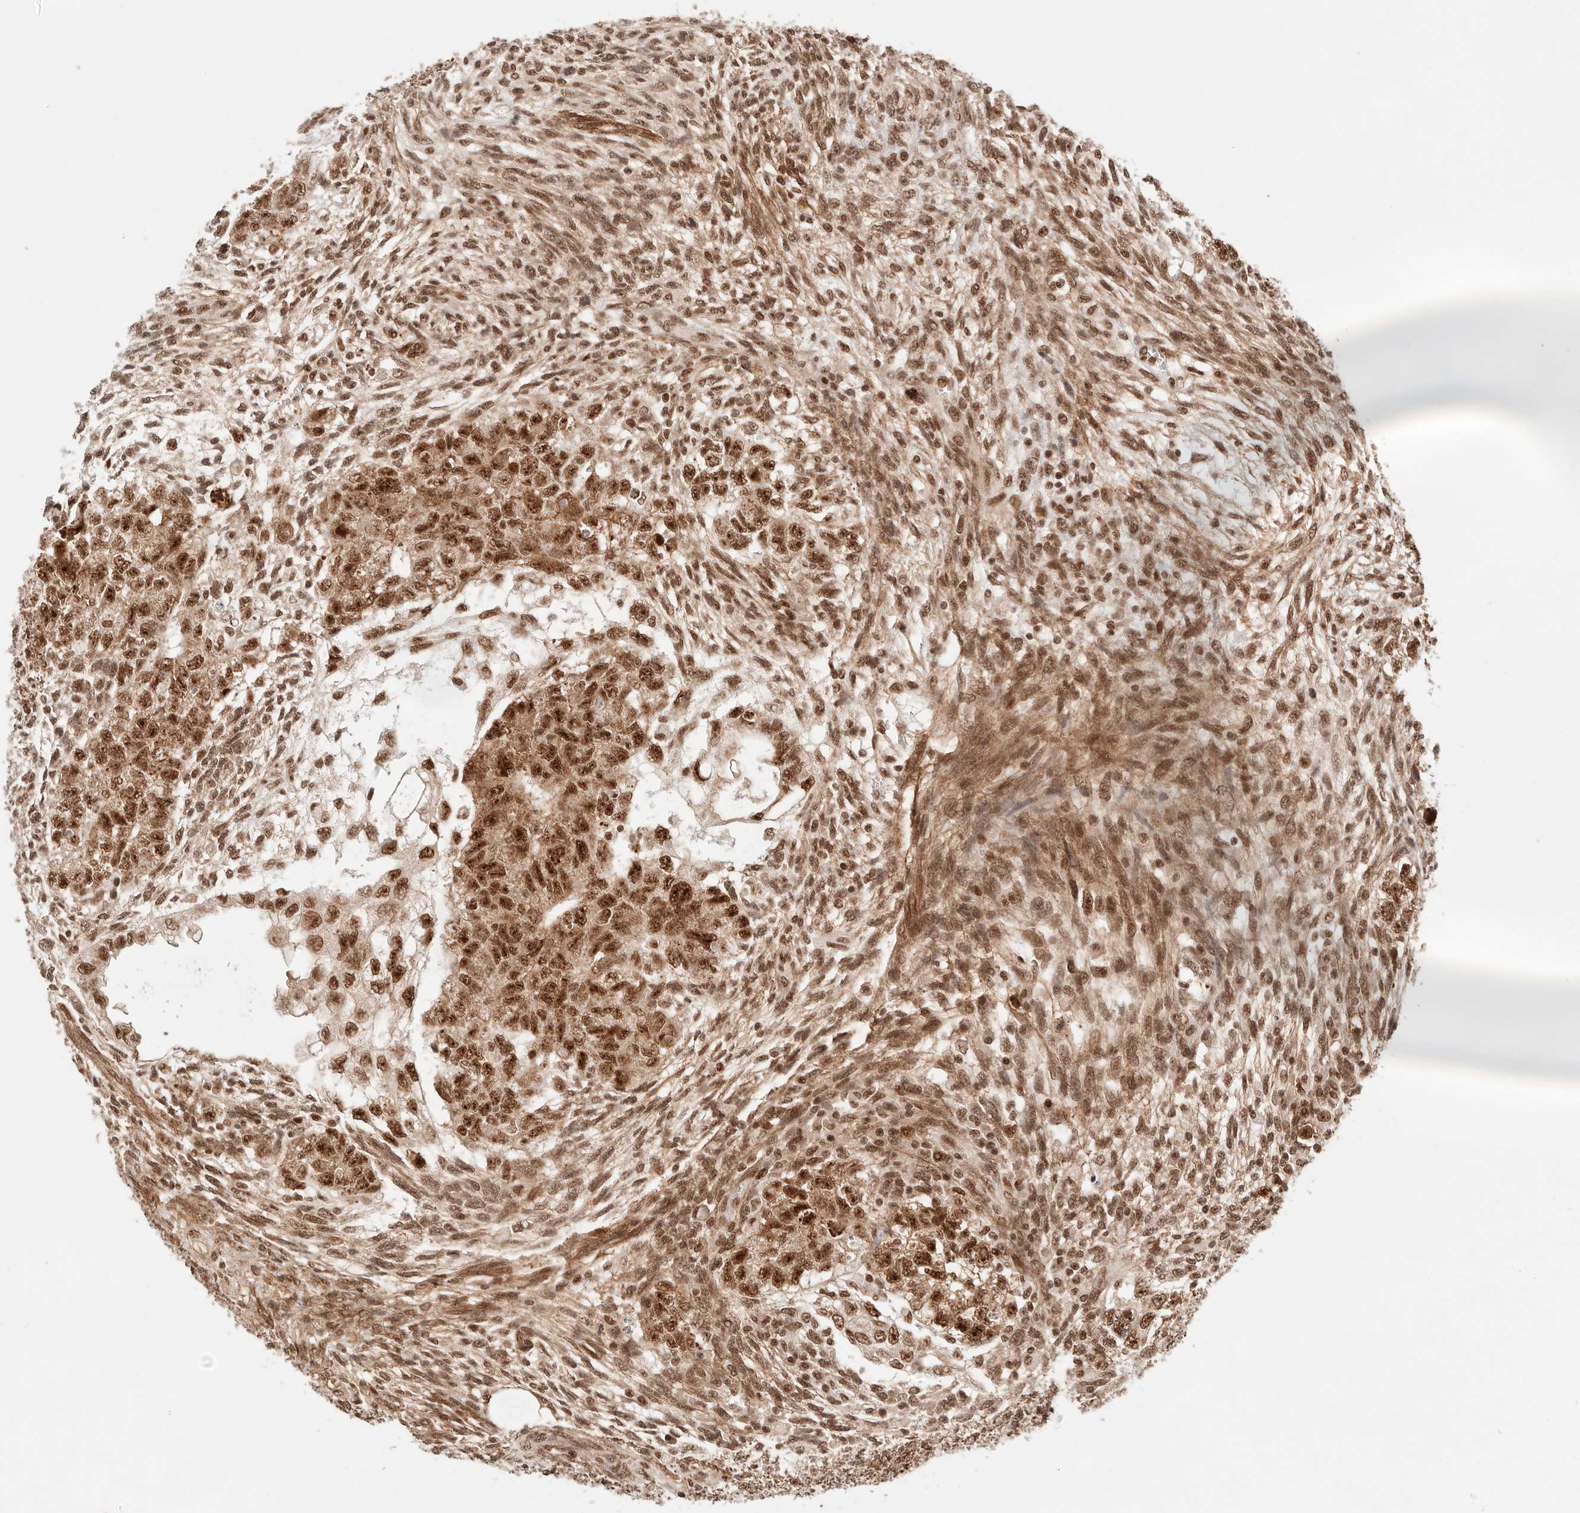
{"staining": {"intensity": "strong", "quantity": ">75%", "location": "nuclear"}, "tissue": "testis cancer", "cell_type": "Tumor cells", "image_type": "cancer", "snomed": [{"axis": "morphology", "description": "Carcinoma, Embryonal, NOS"}, {"axis": "topography", "description": "Testis"}], "caption": "Immunohistochemical staining of testis cancer (embryonal carcinoma) displays high levels of strong nuclear expression in about >75% of tumor cells.", "gene": "GTF2E2", "patient": {"sex": "male", "age": 37}}